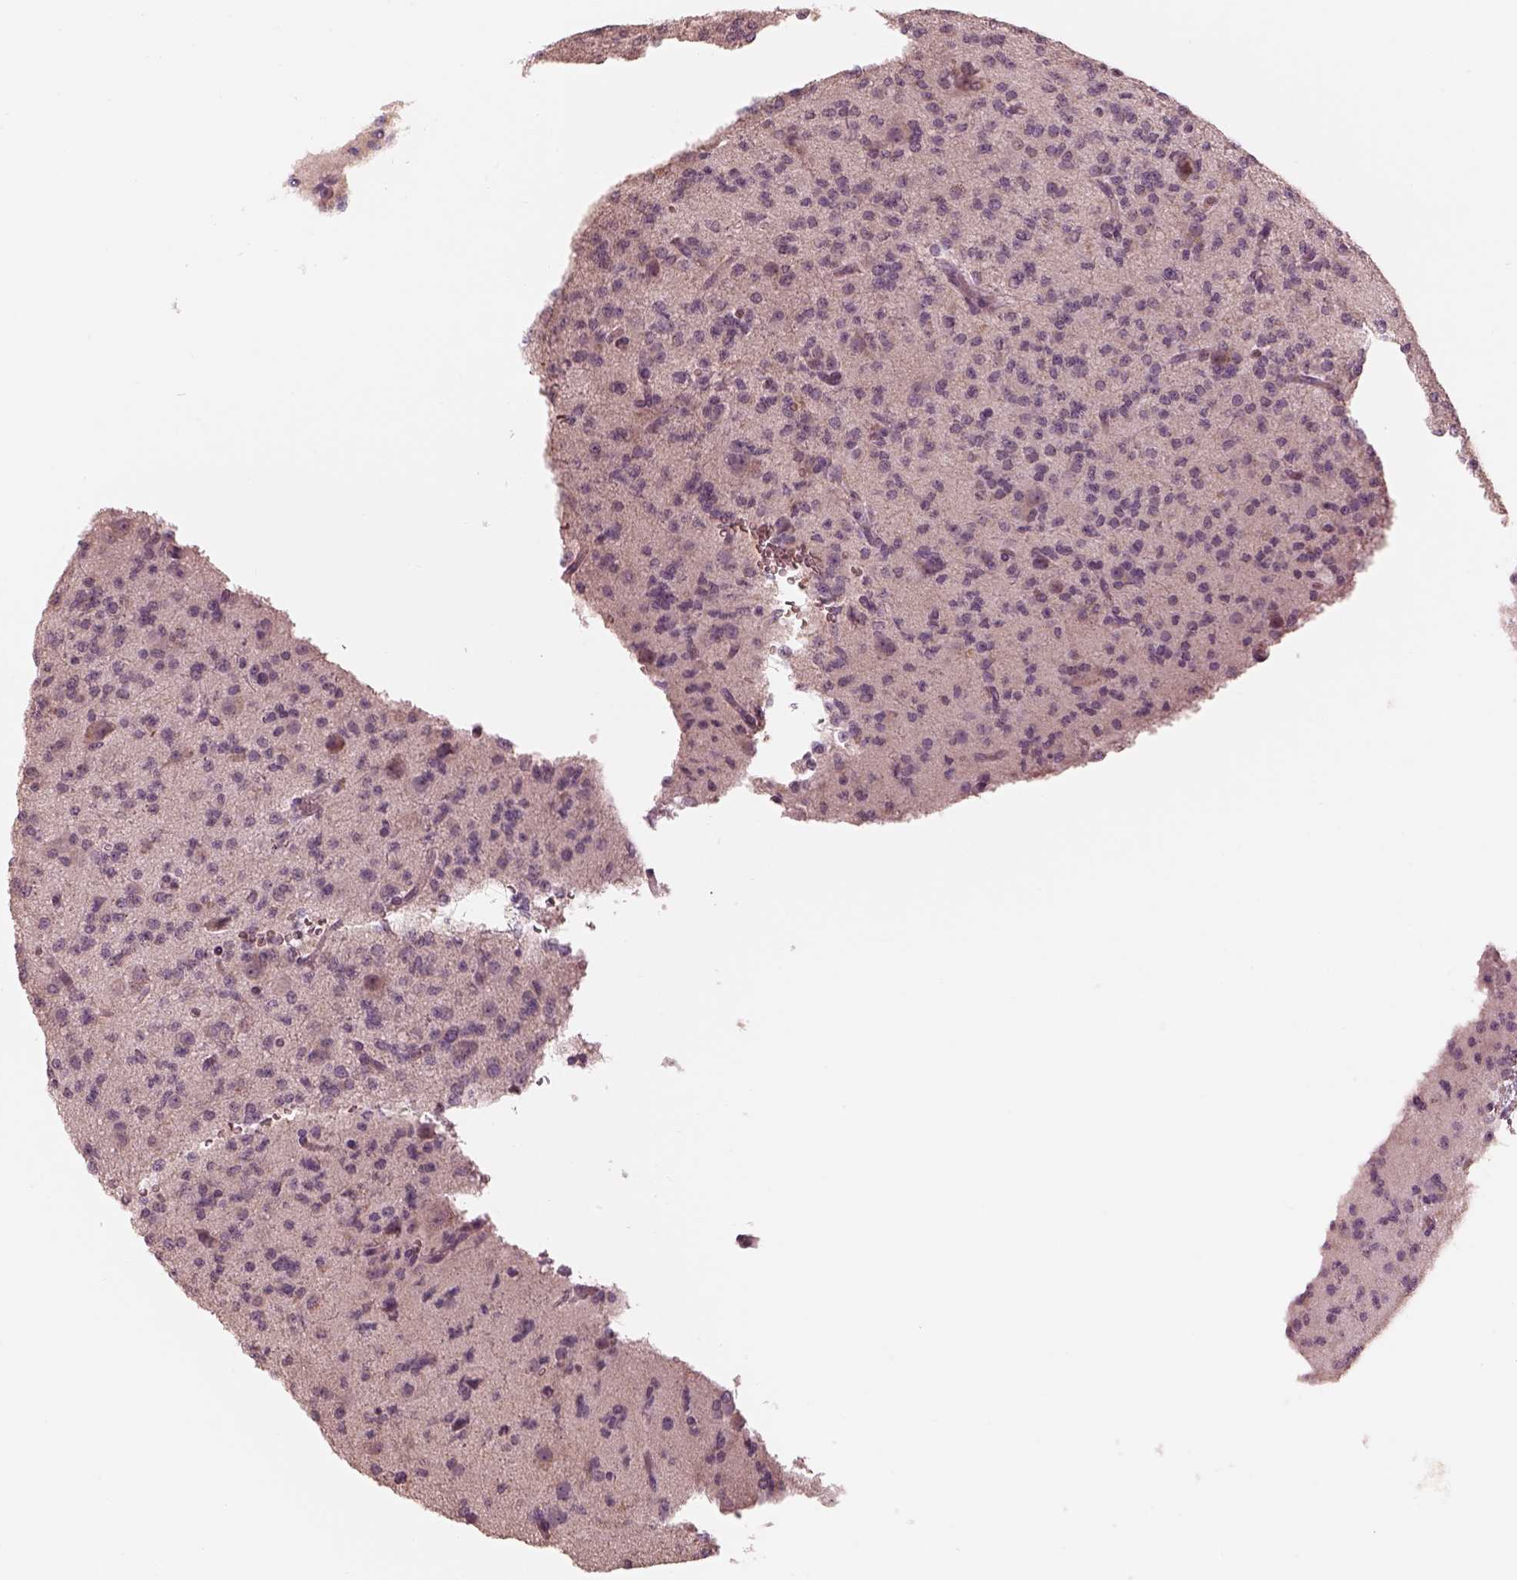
{"staining": {"intensity": "negative", "quantity": "none", "location": "none"}, "tissue": "glioma", "cell_type": "Tumor cells", "image_type": "cancer", "snomed": [{"axis": "morphology", "description": "Glioma, malignant, Low grade"}, {"axis": "topography", "description": "Brain"}], "caption": "There is no significant staining in tumor cells of malignant glioma (low-grade).", "gene": "ANKLE1", "patient": {"sex": "male", "age": 27}}